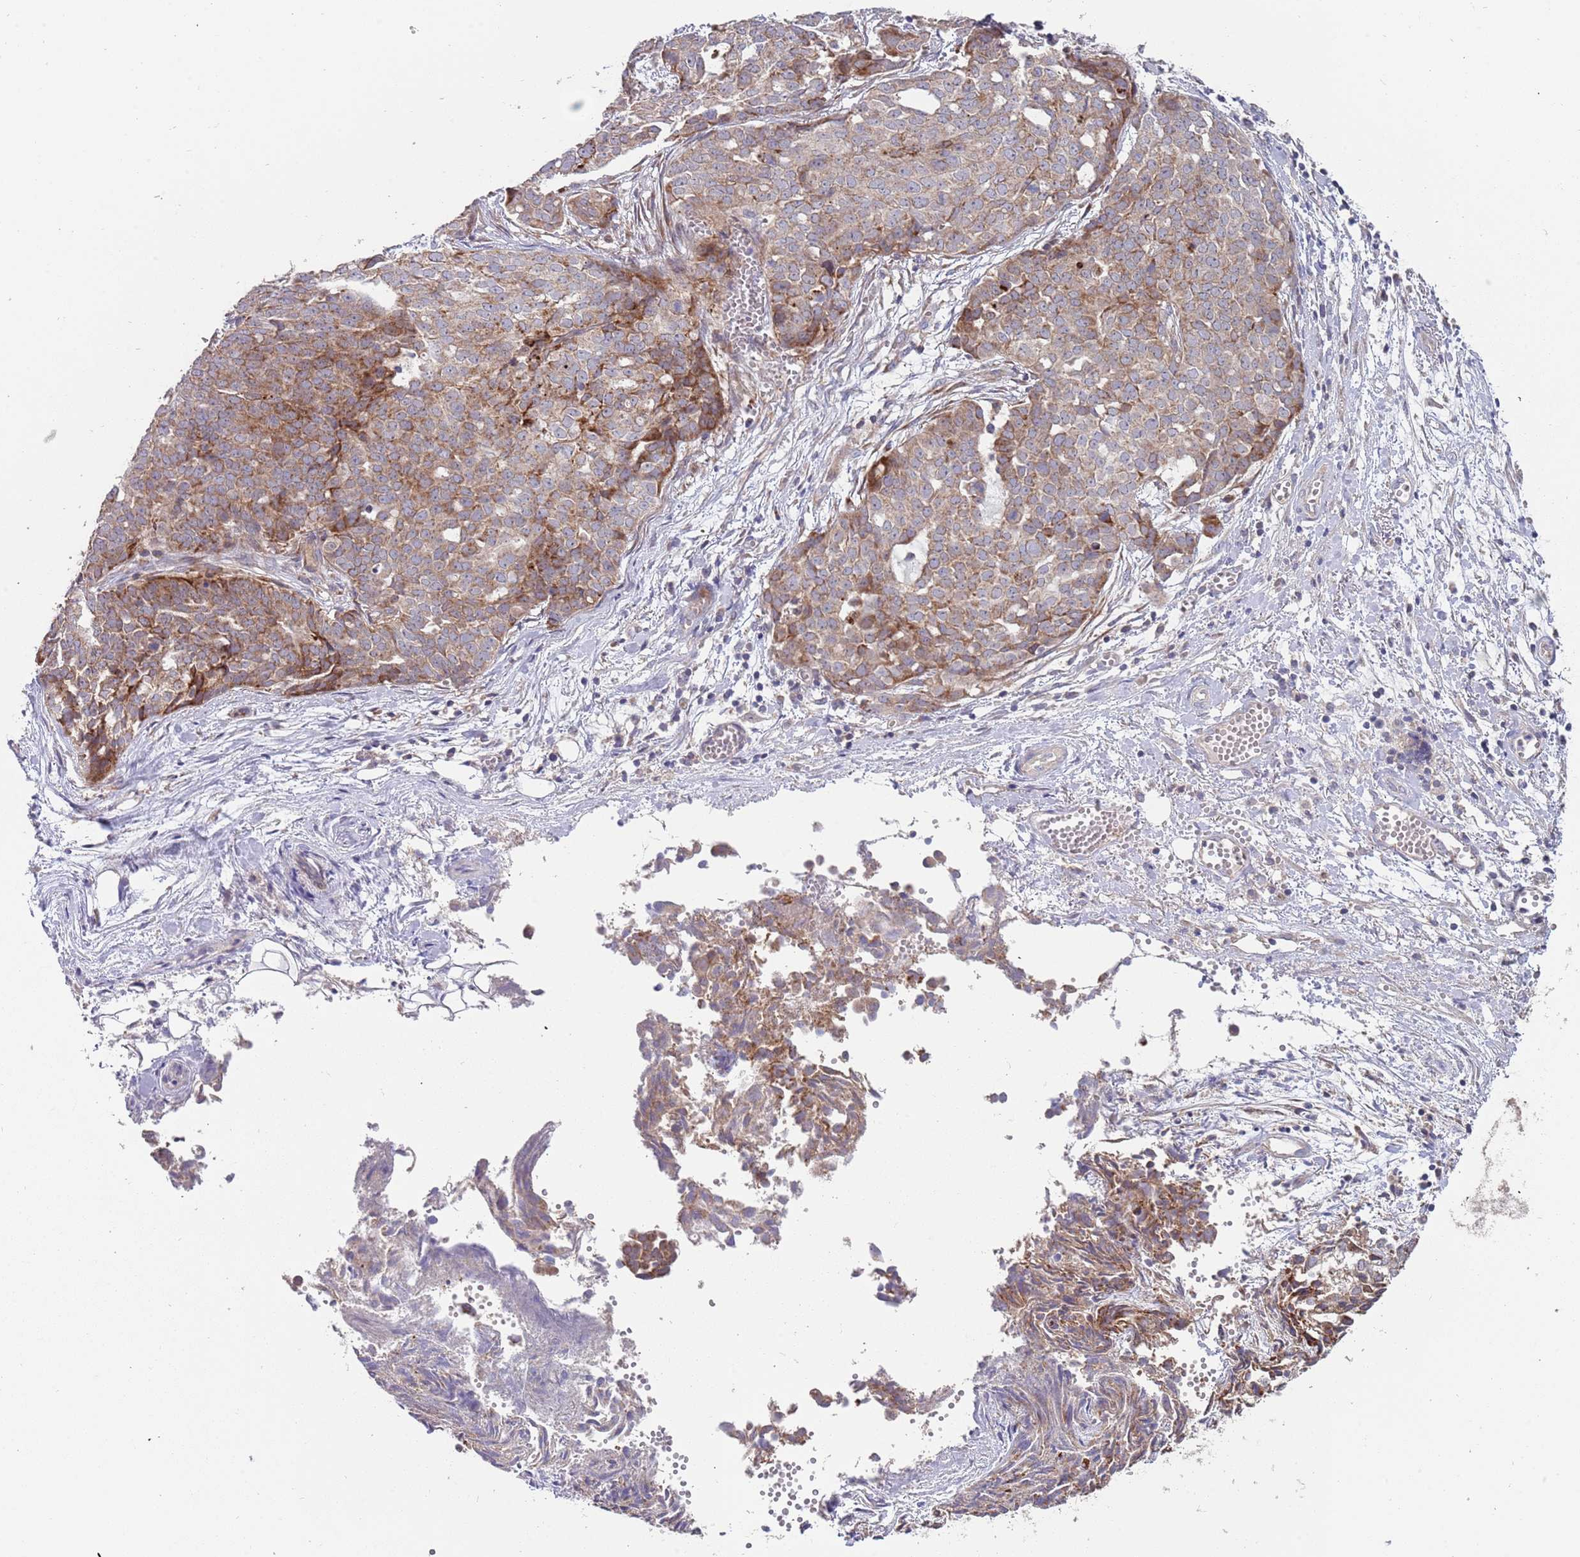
{"staining": {"intensity": "moderate", "quantity": "25%-75%", "location": "cytoplasmic/membranous"}, "tissue": "ovarian cancer", "cell_type": "Tumor cells", "image_type": "cancer", "snomed": [{"axis": "morphology", "description": "Cystadenocarcinoma, serous, NOS"}, {"axis": "topography", "description": "Soft tissue"}, {"axis": "topography", "description": "Ovary"}], "caption": "IHC of human ovarian cancer displays medium levels of moderate cytoplasmic/membranous staining in approximately 25%-75% of tumor cells.", "gene": "ABCC10", "patient": {"sex": "female", "age": 57}}